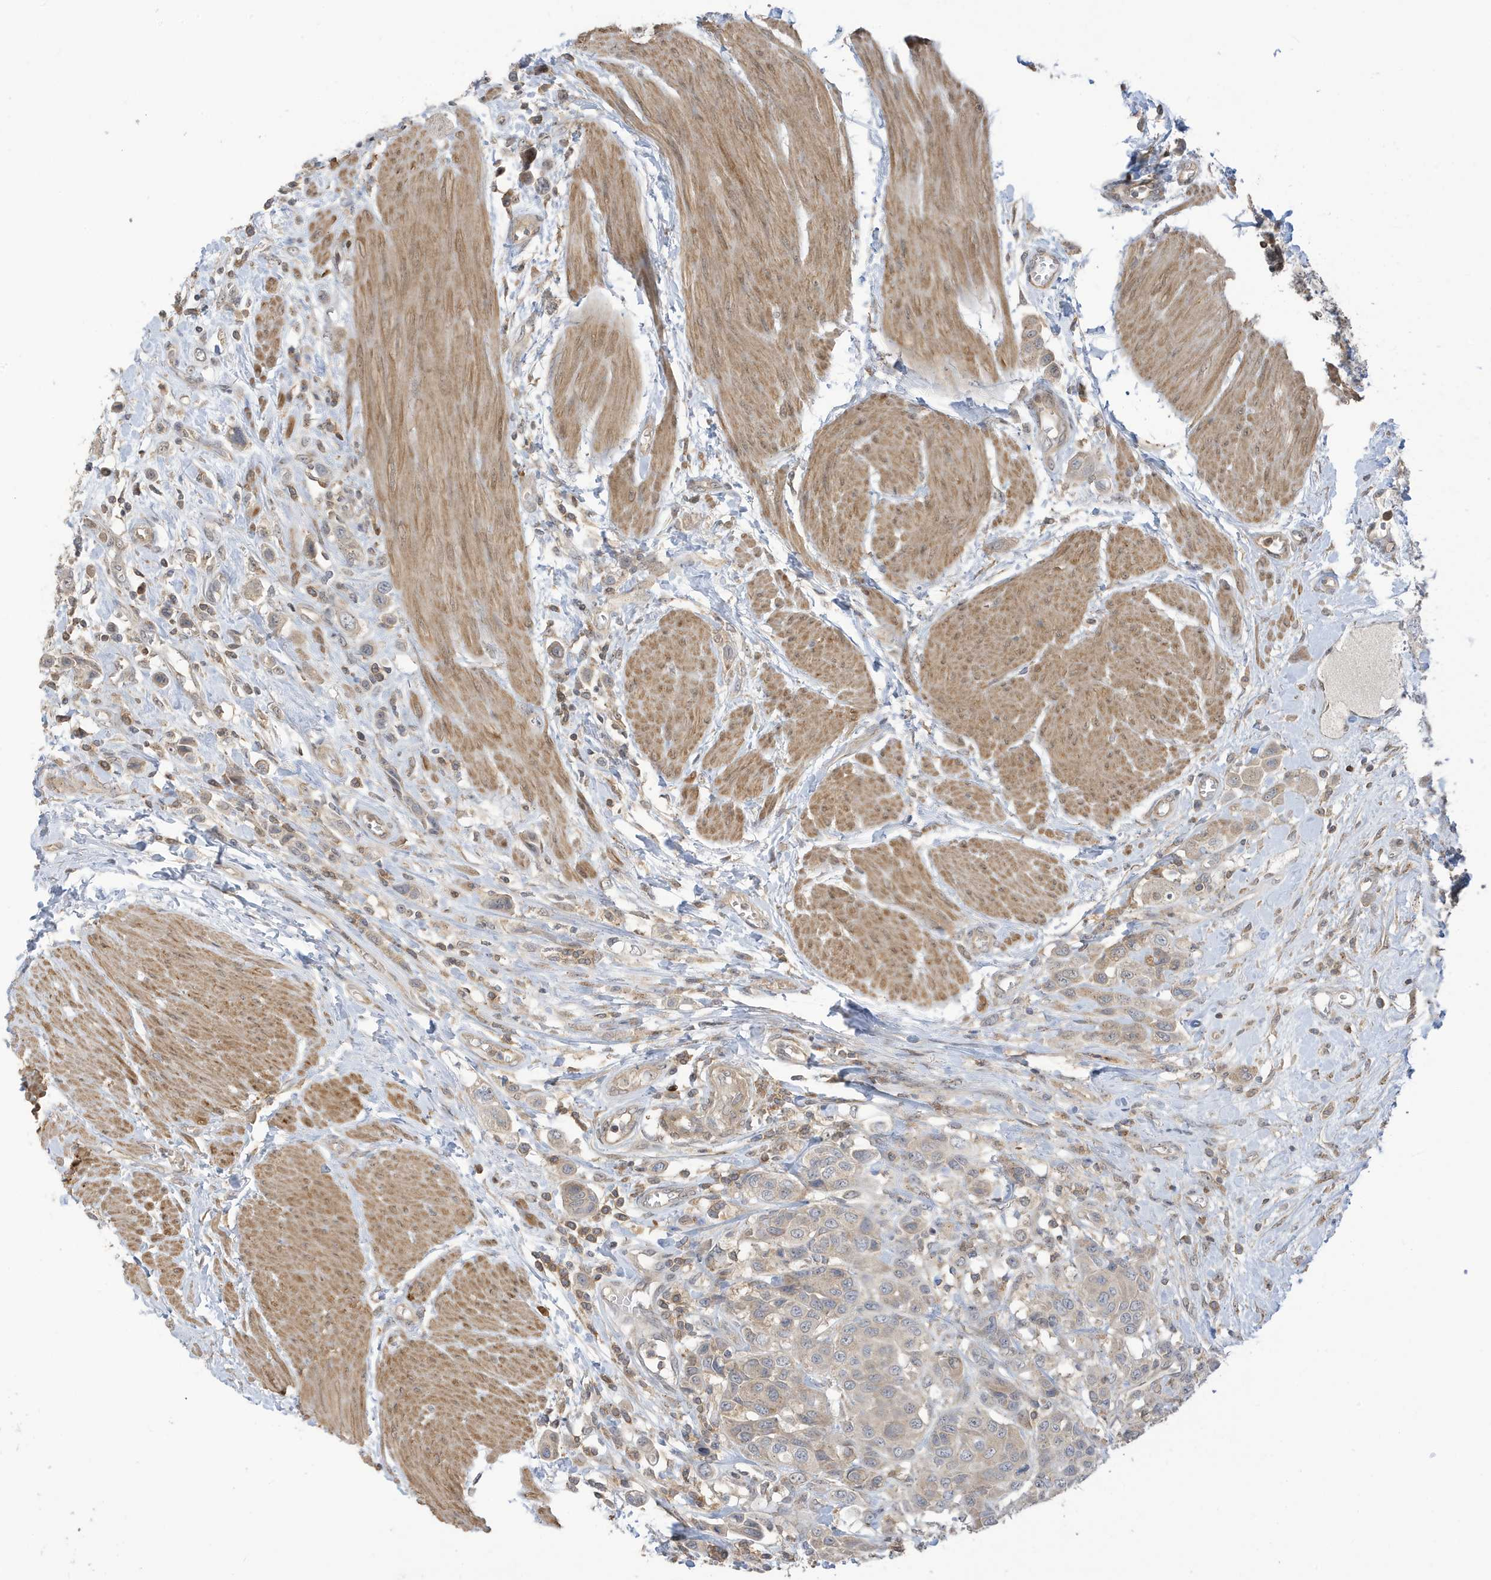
{"staining": {"intensity": "weak", "quantity": ">75%", "location": "cytoplasmic/membranous"}, "tissue": "urothelial cancer", "cell_type": "Tumor cells", "image_type": "cancer", "snomed": [{"axis": "morphology", "description": "Urothelial carcinoma, High grade"}, {"axis": "topography", "description": "Urinary bladder"}], "caption": "Approximately >75% of tumor cells in human high-grade urothelial carcinoma show weak cytoplasmic/membranous protein positivity as visualized by brown immunohistochemical staining.", "gene": "TAB3", "patient": {"sex": "male", "age": 50}}